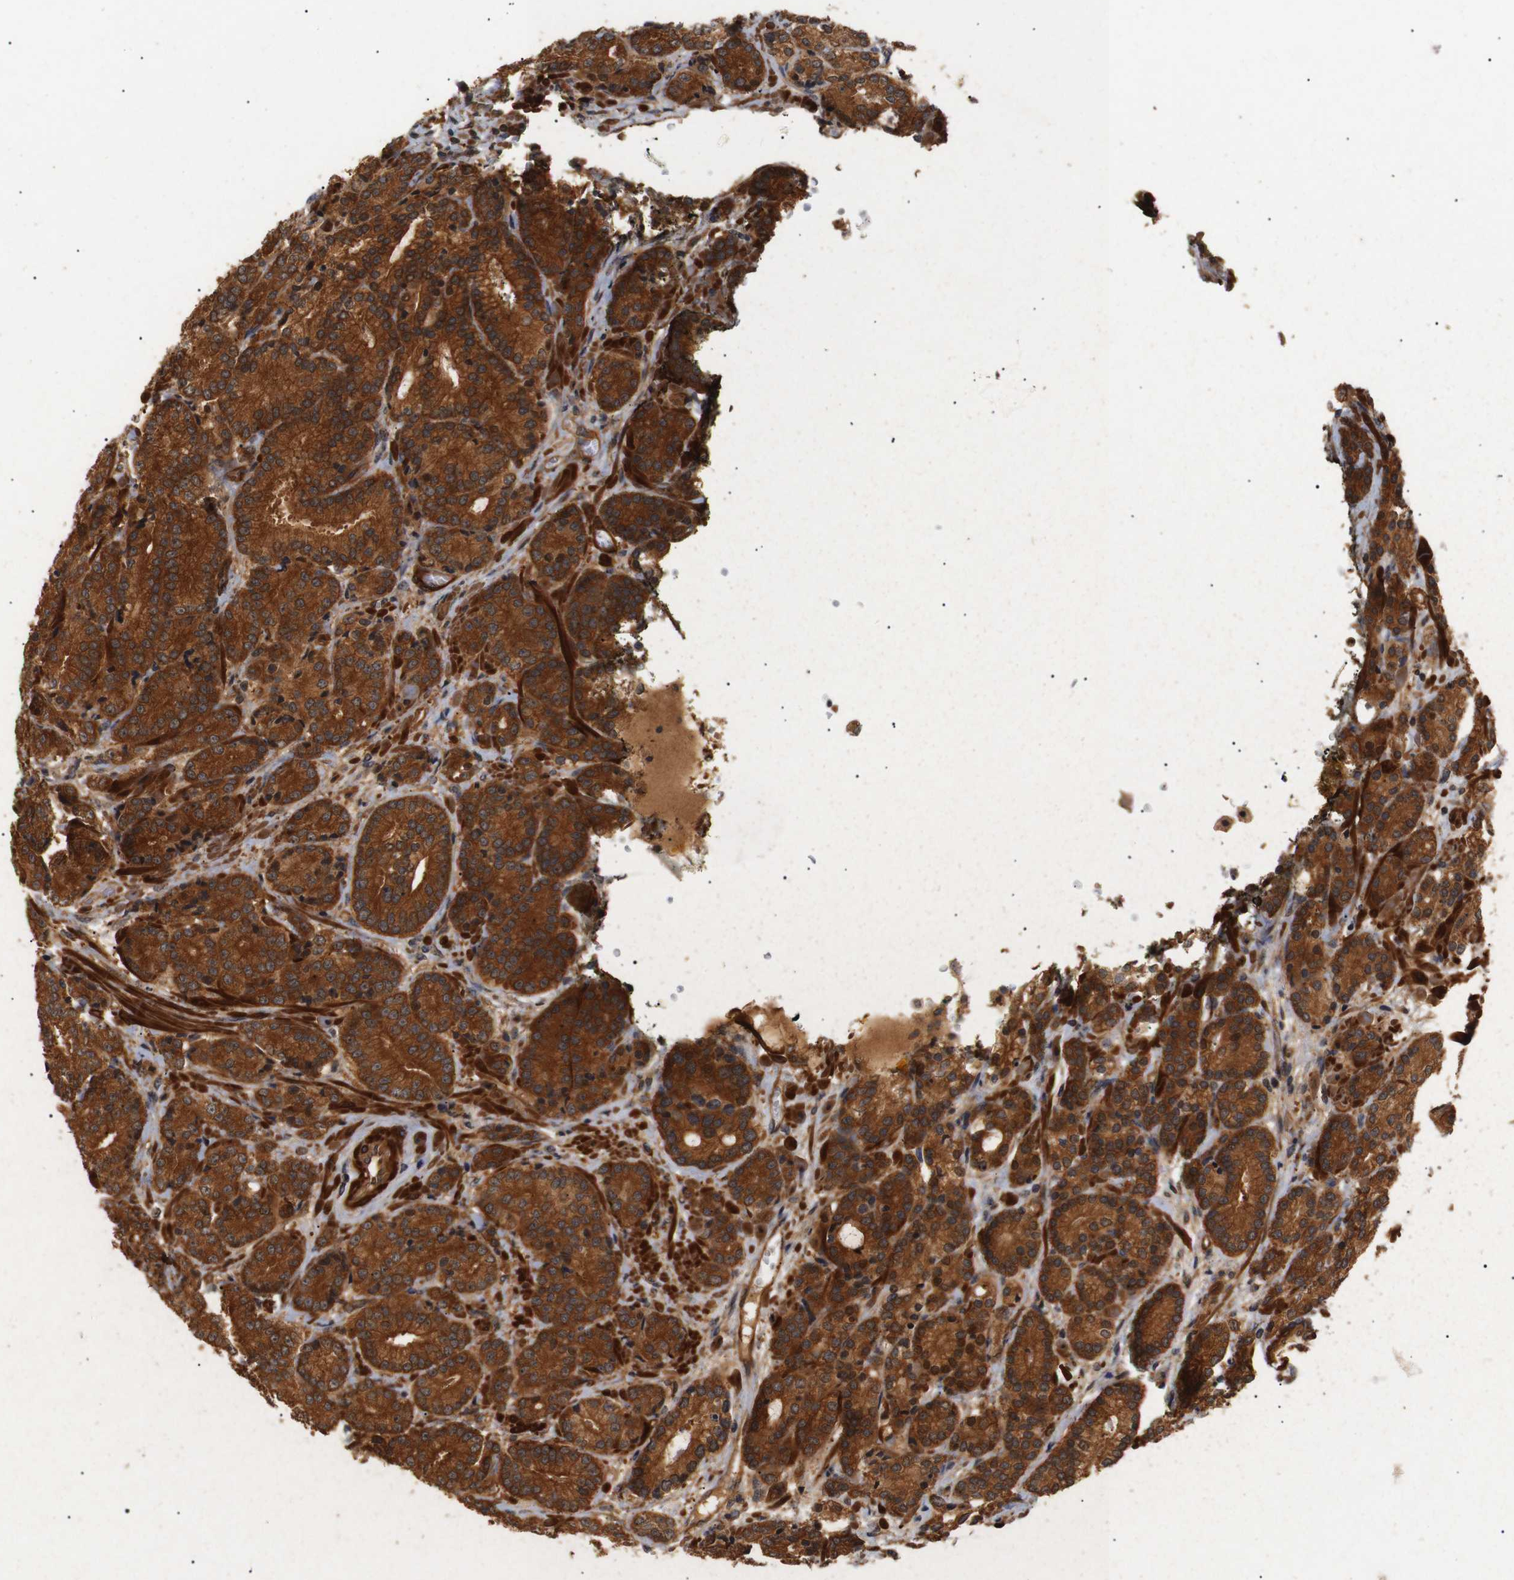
{"staining": {"intensity": "strong", "quantity": ">75%", "location": "cytoplasmic/membranous"}, "tissue": "prostate cancer", "cell_type": "Tumor cells", "image_type": "cancer", "snomed": [{"axis": "morphology", "description": "Adenocarcinoma, High grade"}, {"axis": "topography", "description": "Prostate"}], "caption": "Strong cytoplasmic/membranous positivity for a protein is appreciated in approximately >75% of tumor cells of prostate cancer using immunohistochemistry (IHC).", "gene": "PAWR", "patient": {"sex": "male", "age": 61}}